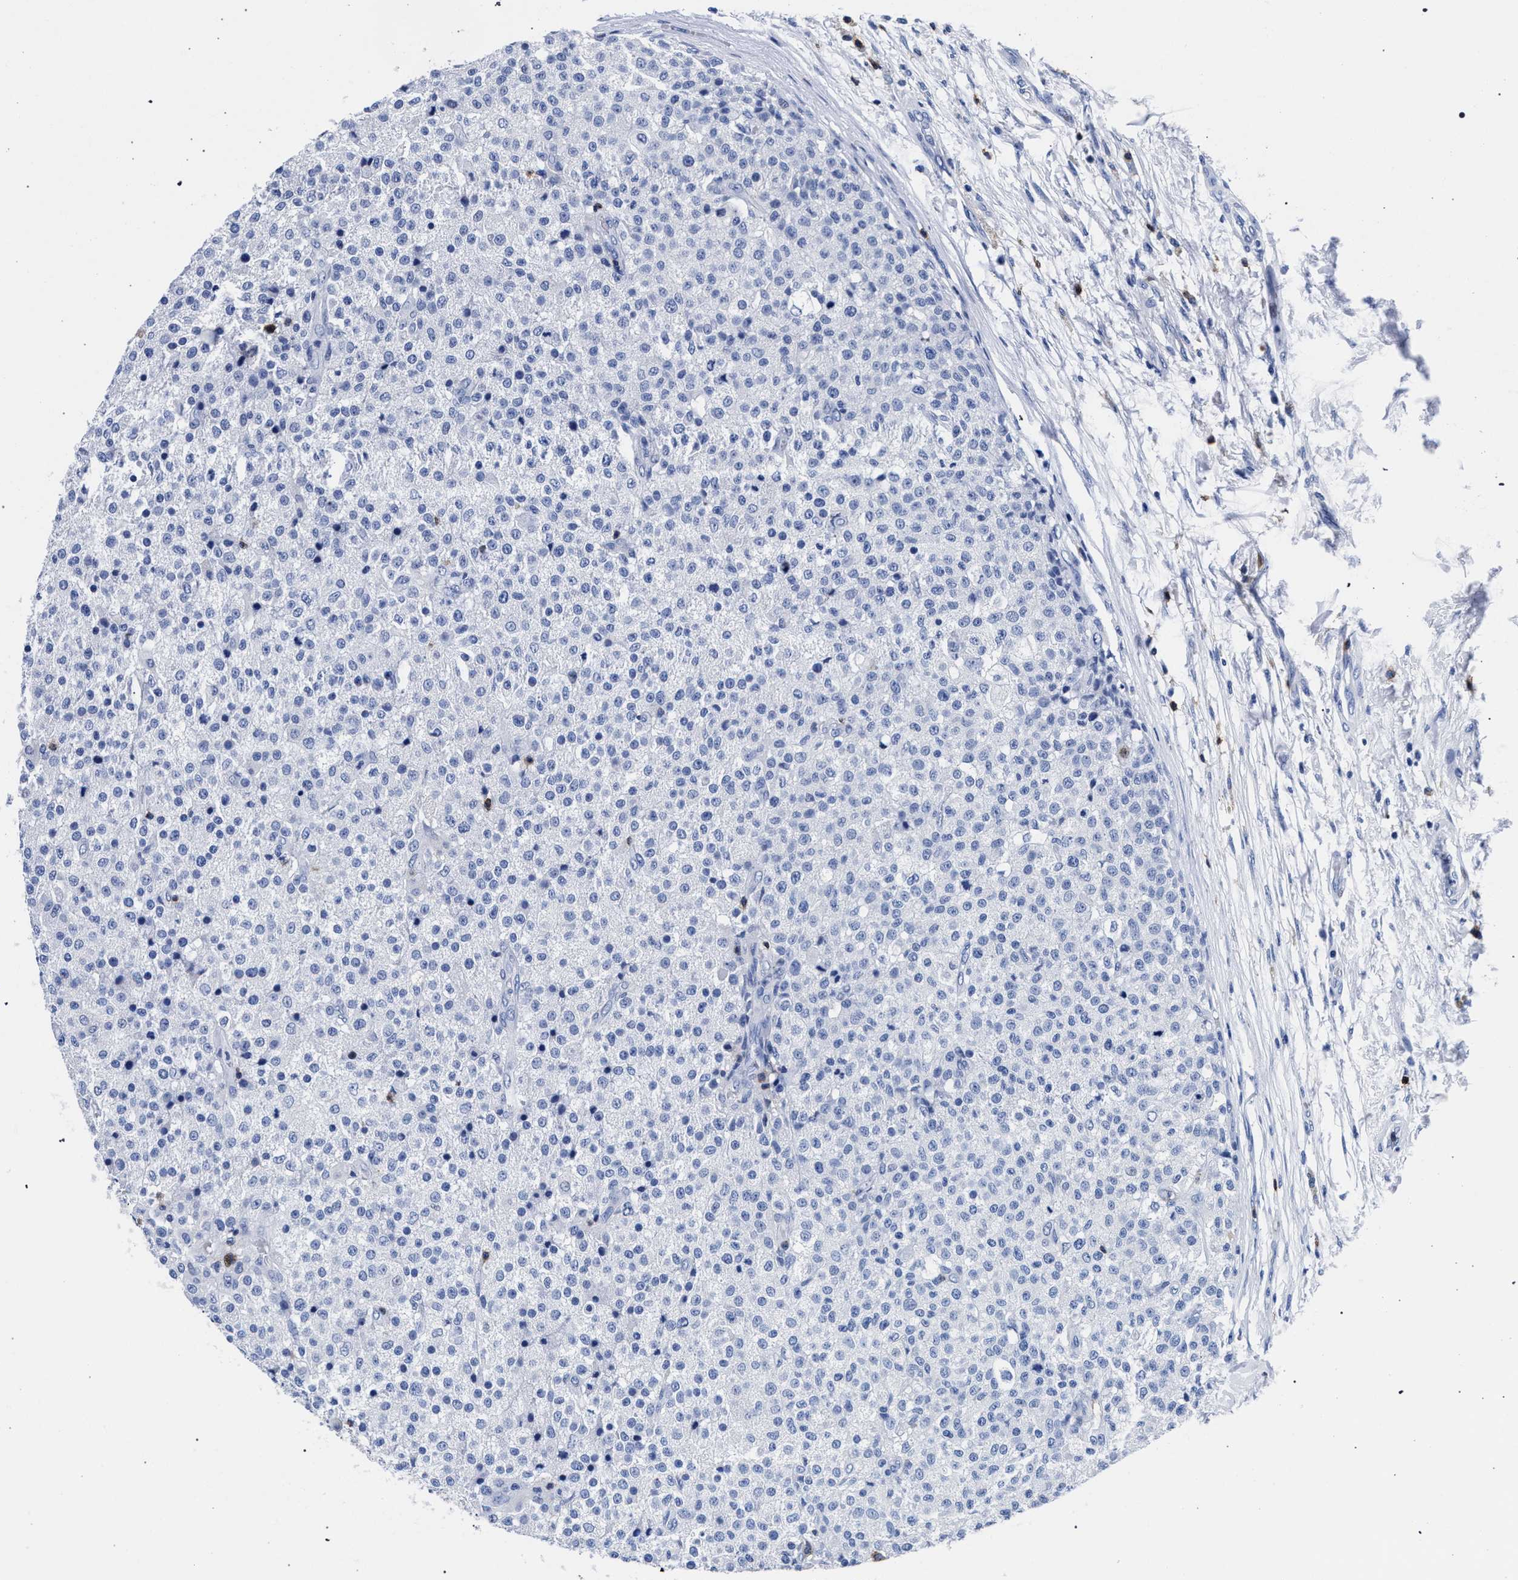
{"staining": {"intensity": "negative", "quantity": "none", "location": "none"}, "tissue": "testis cancer", "cell_type": "Tumor cells", "image_type": "cancer", "snomed": [{"axis": "morphology", "description": "Seminoma, NOS"}, {"axis": "topography", "description": "Testis"}], "caption": "This micrograph is of testis cancer (seminoma) stained with immunohistochemistry to label a protein in brown with the nuclei are counter-stained blue. There is no expression in tumor cells.", "gene": "KLRK1", "patient": {"sex": "male", "age": 59}}